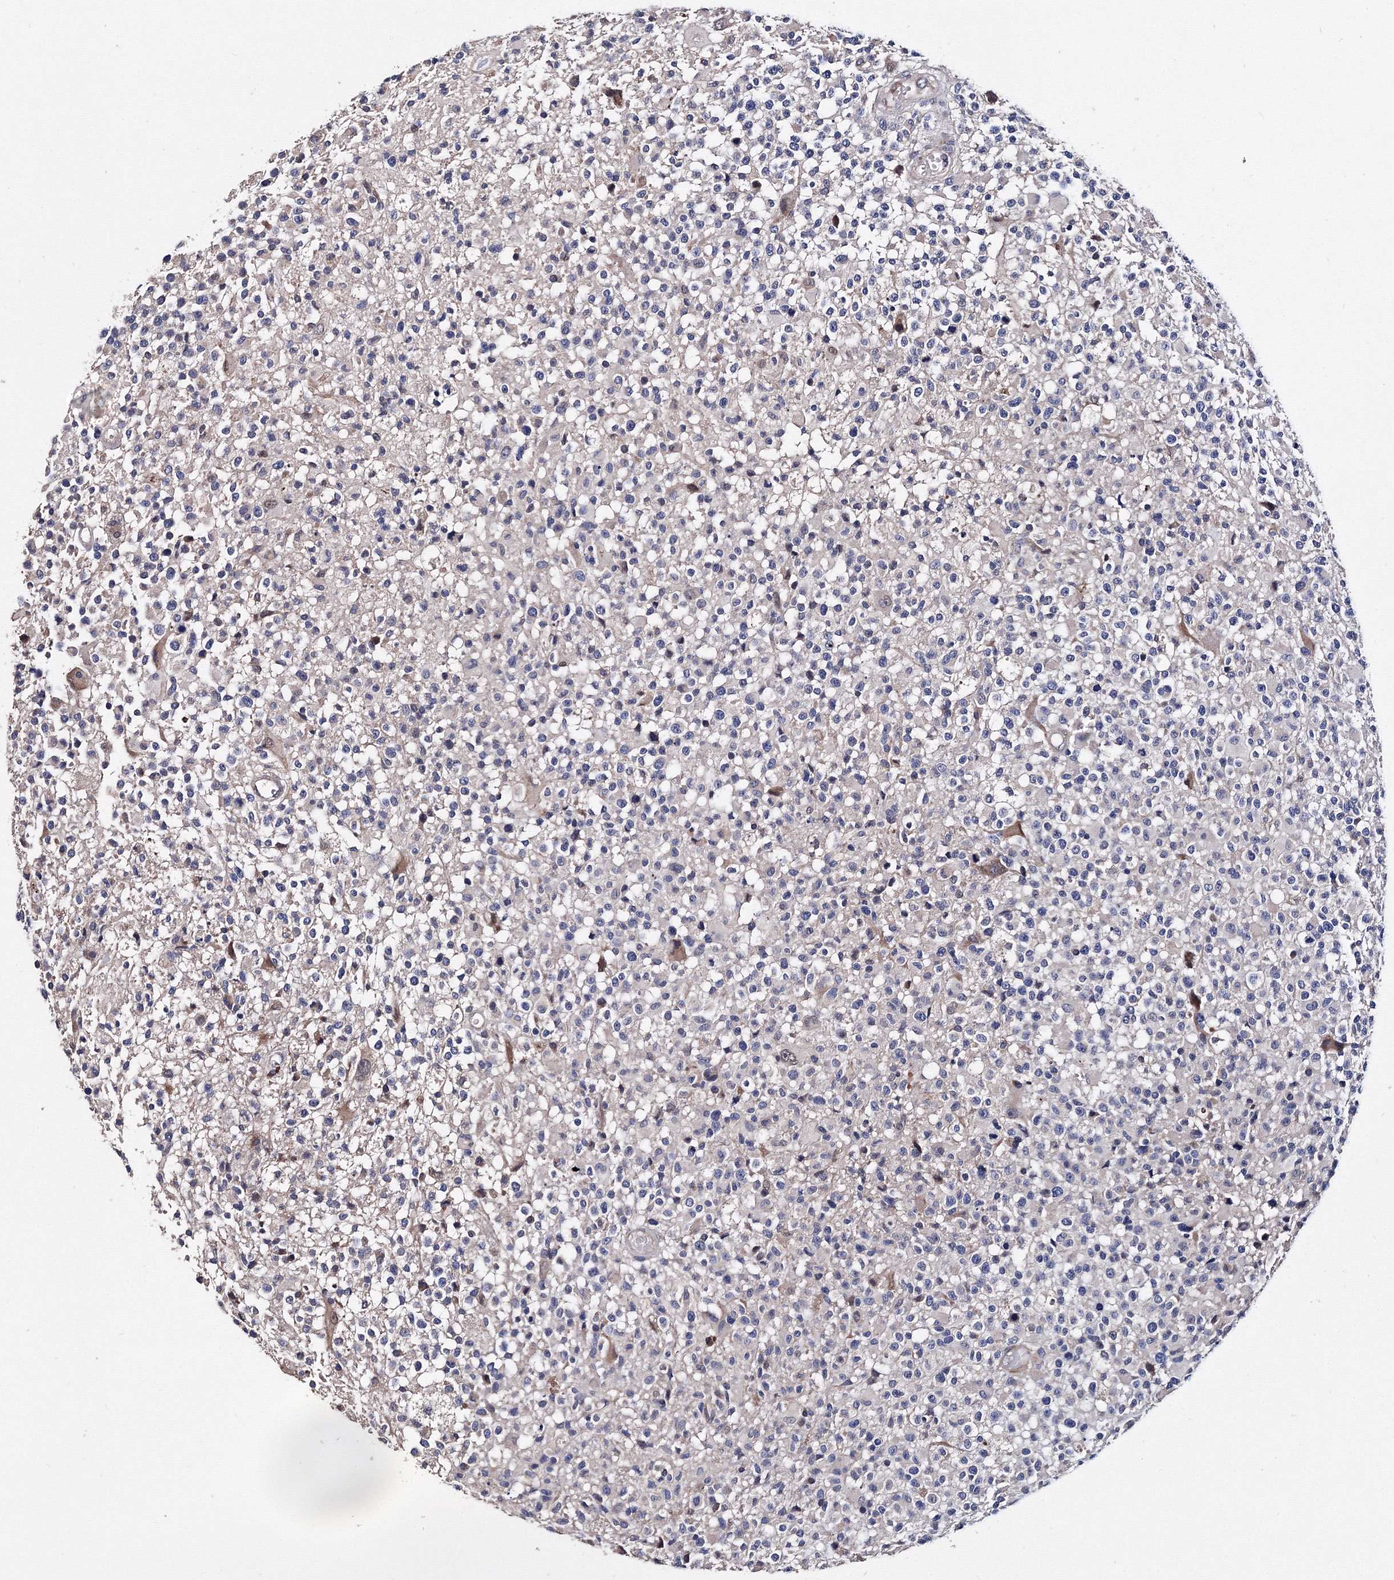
{"staining": {"intensity": "negative", "quantity": "none", "location": "none"}, "tissue": "glioma", "cell_type": "Tumor cells", "image_type": "cancer", "snomed": [{"axis": "morphology", "description": "Glioma, malignant, High grade"}, {"axis": "morphology", "description": "Glioblastoma, NOS"}, {"axis": "topography", "description": "Brain"}], "caption": "High power microscopy photomicrograph of an IHC photomicrograph of malignant glioma (high-grade), revealing no significant positivity in tumor cells. (Brightfield microscopy of DAB immunohistochemistry at high magnification).", "gene": "PHYKPL", "patient": {"sex": "male", "age": 60}}